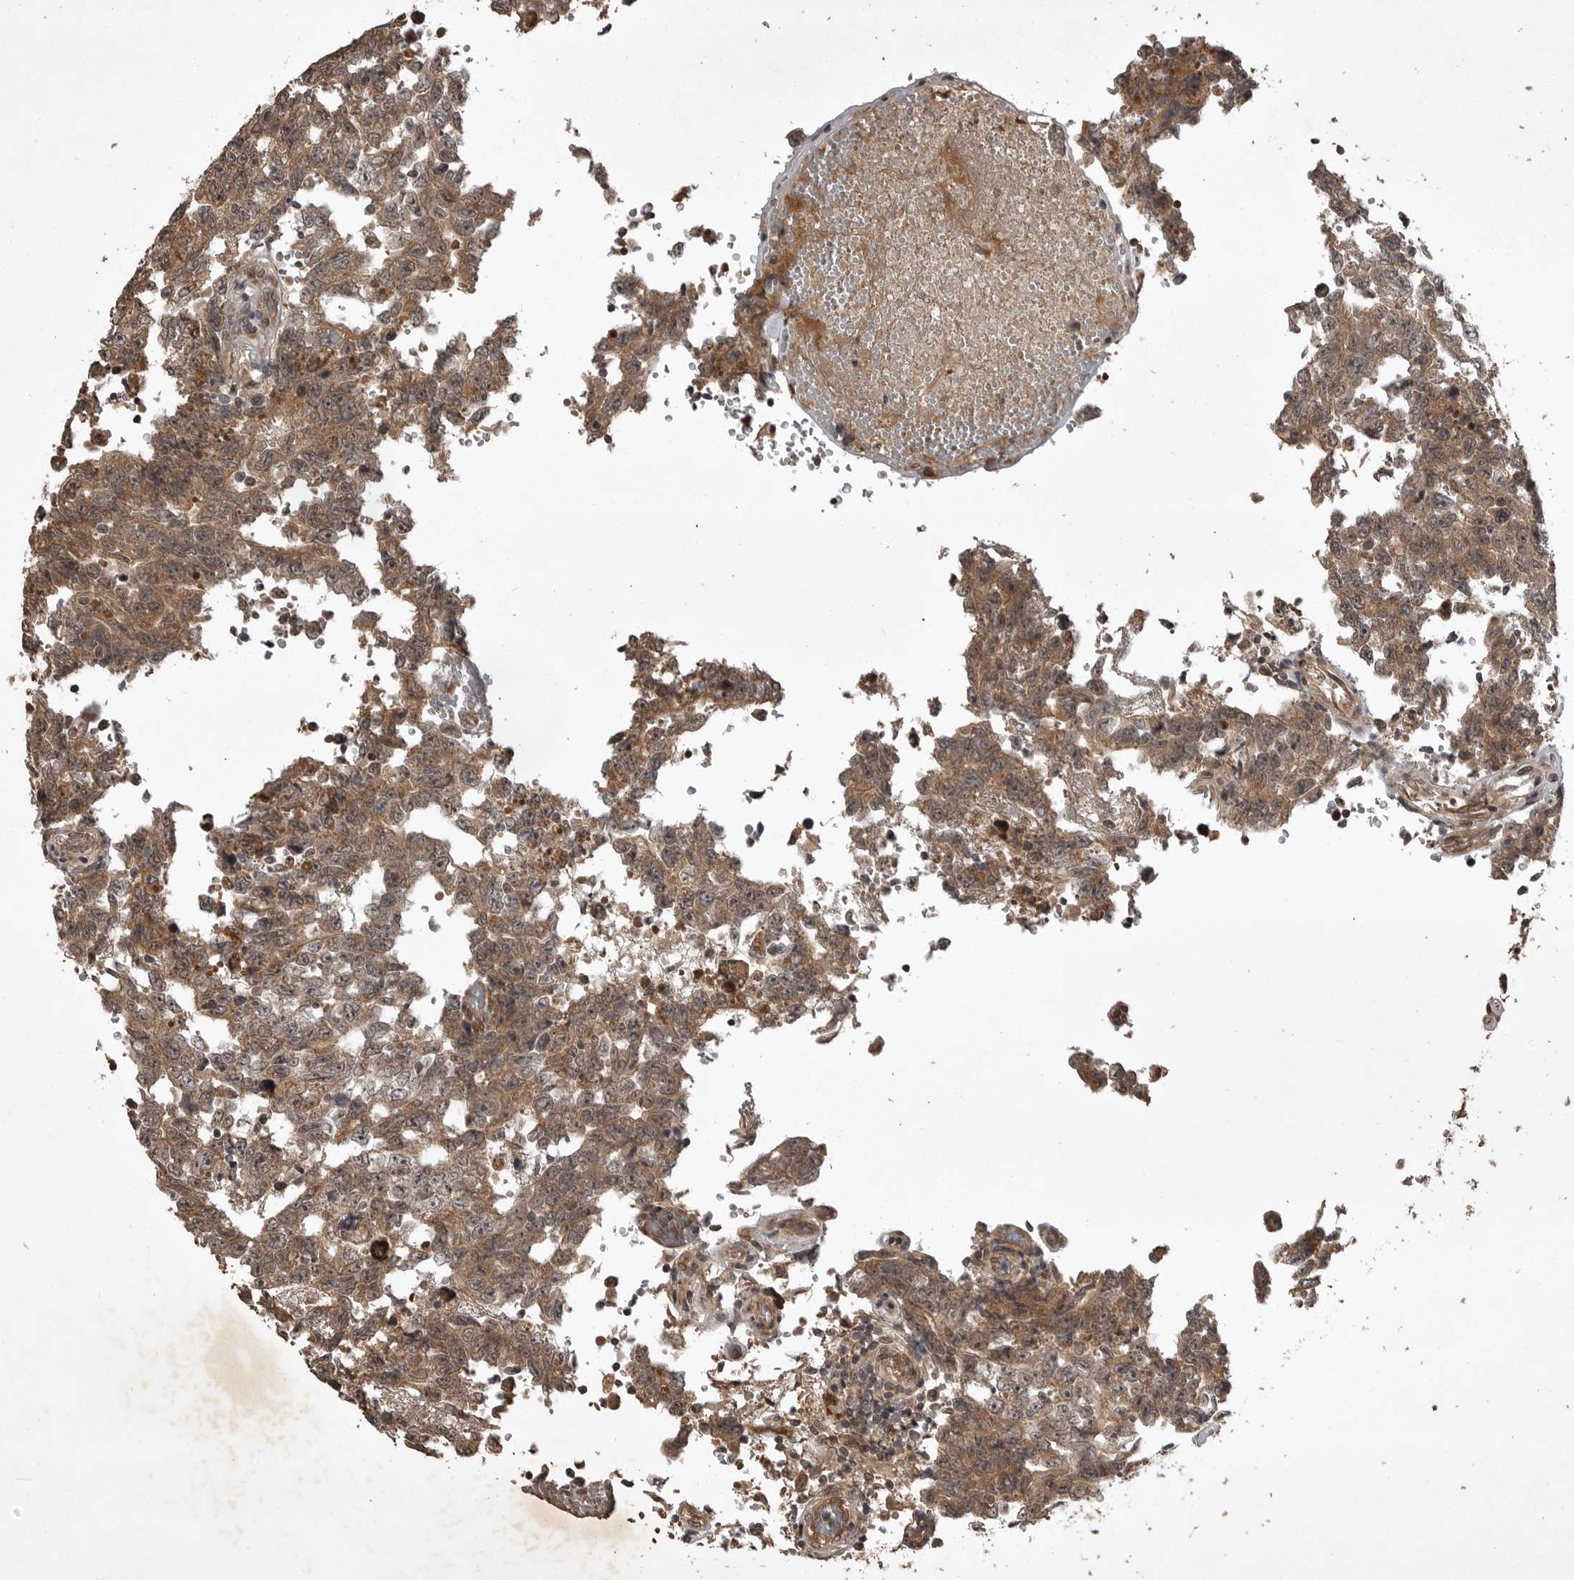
{"staining": {"intensity": "moderate", "quantity": ">75%", "location": "cytoplasmic/membranous"}, "tissue": "testis cancer", "cell_type": "Tumor cells", "image_type": "cancer", "snomed": [{"axis": "morphology", "description": "Carcinoma, Embryonal, NOS"}, {"axis": "topography", "description": "Testis"}], "caption": "Immunohistochemistry (IHC) histopathology image of testis cancer (embryonal carcinoma) stained for a protein (brown), which displays medium levels of moderate cytoplasmic/membranous staining in approximately >75% of tumor cells.", "gene": "AKAP7", "patient": {"sex": "male", "age": 26}}